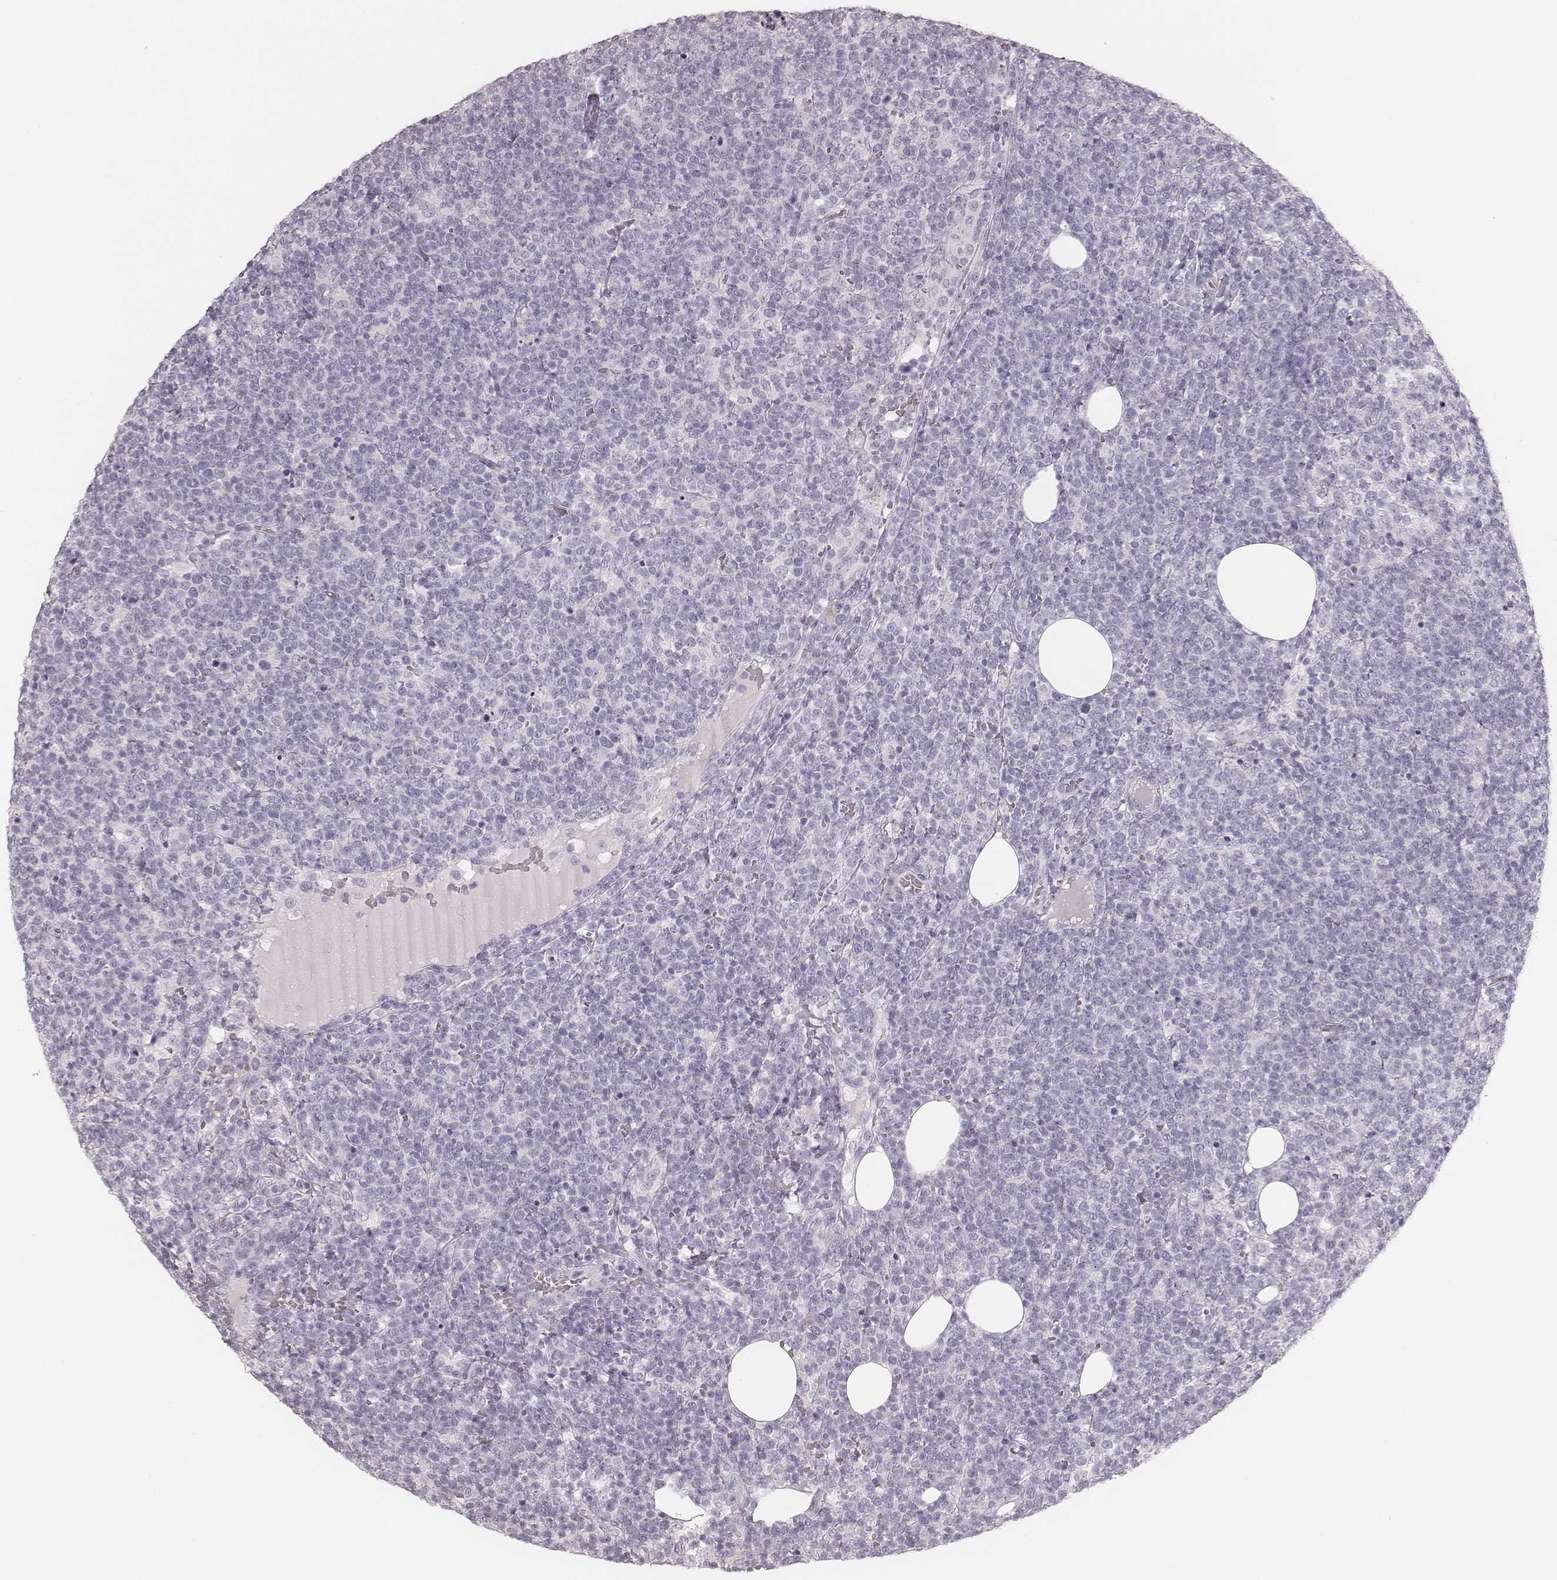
{"staining": {"intensity": "negative", "quantity": "none", "location": "none"}, "tissue": "lymphoma", "cell_type": "Tumor cells", "image_type": "cancer", "snomed": [{"axis": "morphology", "description": "Malignant lymphoma, non-Hodgkin's type, High grade"}, {"axis": "topography", "description": "Lymph node"}], "caption": "This is a histopathology image of immunohistochemistry staining of lymphoma, which shows no positivity in tumor cells.", "gene": "KRT82", "patient": {"sex": "male", "age": 61}}